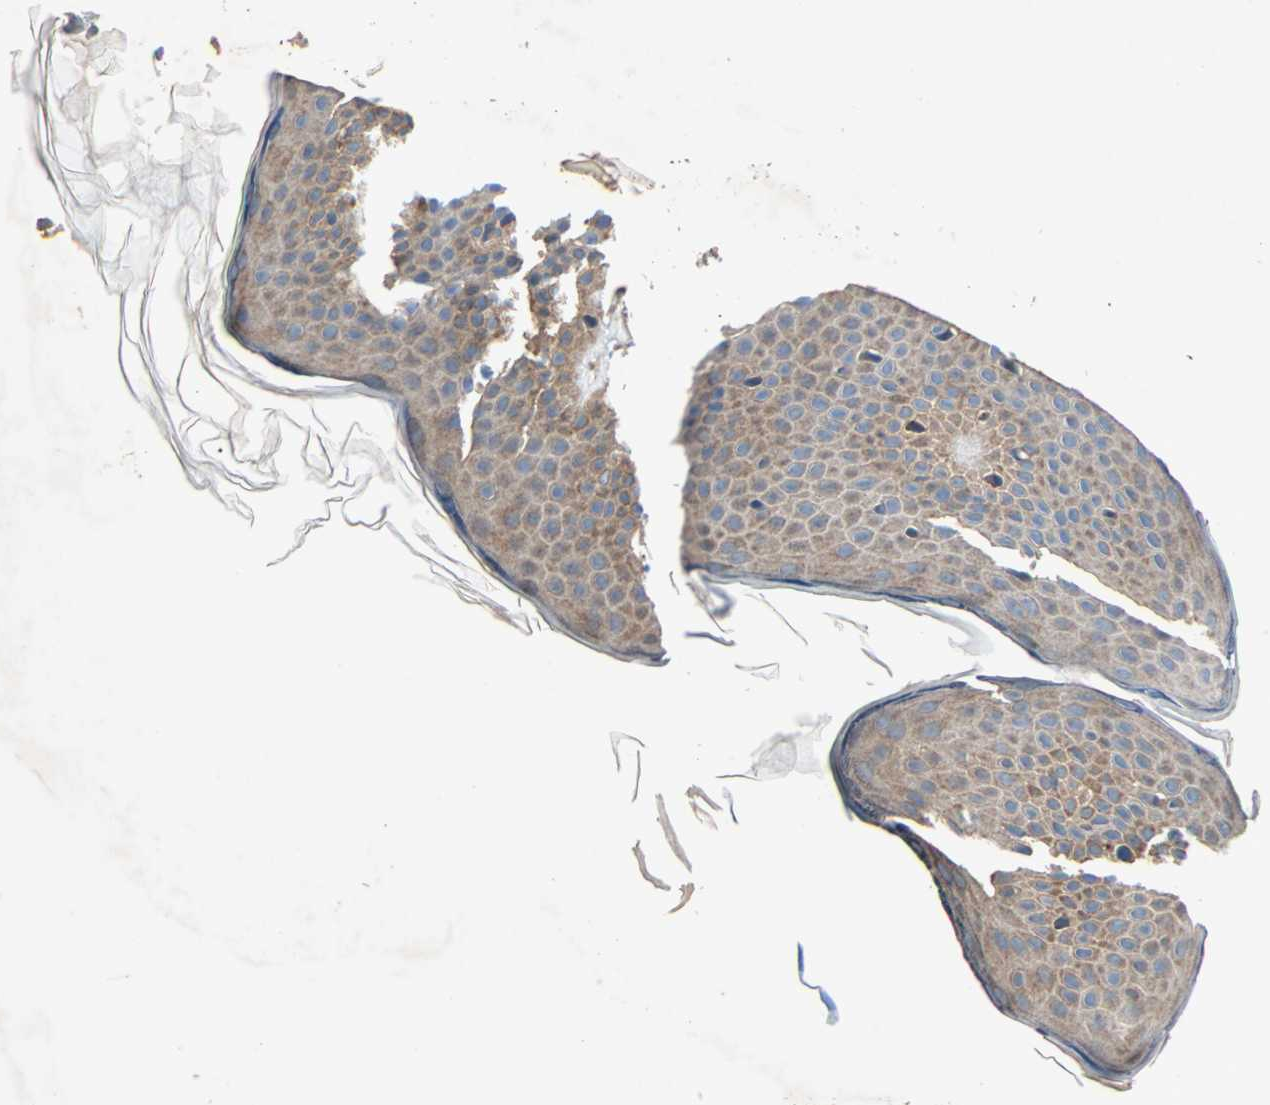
{"staining": {"intensity": "negative", "quantity": "none", "location": "none"}, "tissue": "skin", "cell_type": "Fibroblasts", "image_type": "normal", "snomed": [{"axis": "morphology", "description": "Normal tissue, NOS"}, {"axis": "topography", "description": "Skin"}], "caption": "Human skin stained for a protein using IHC exhibits no positivity in fibroblasts.", "gene": "XYLT1", "patient": {"sex": "female", "age": 56}}